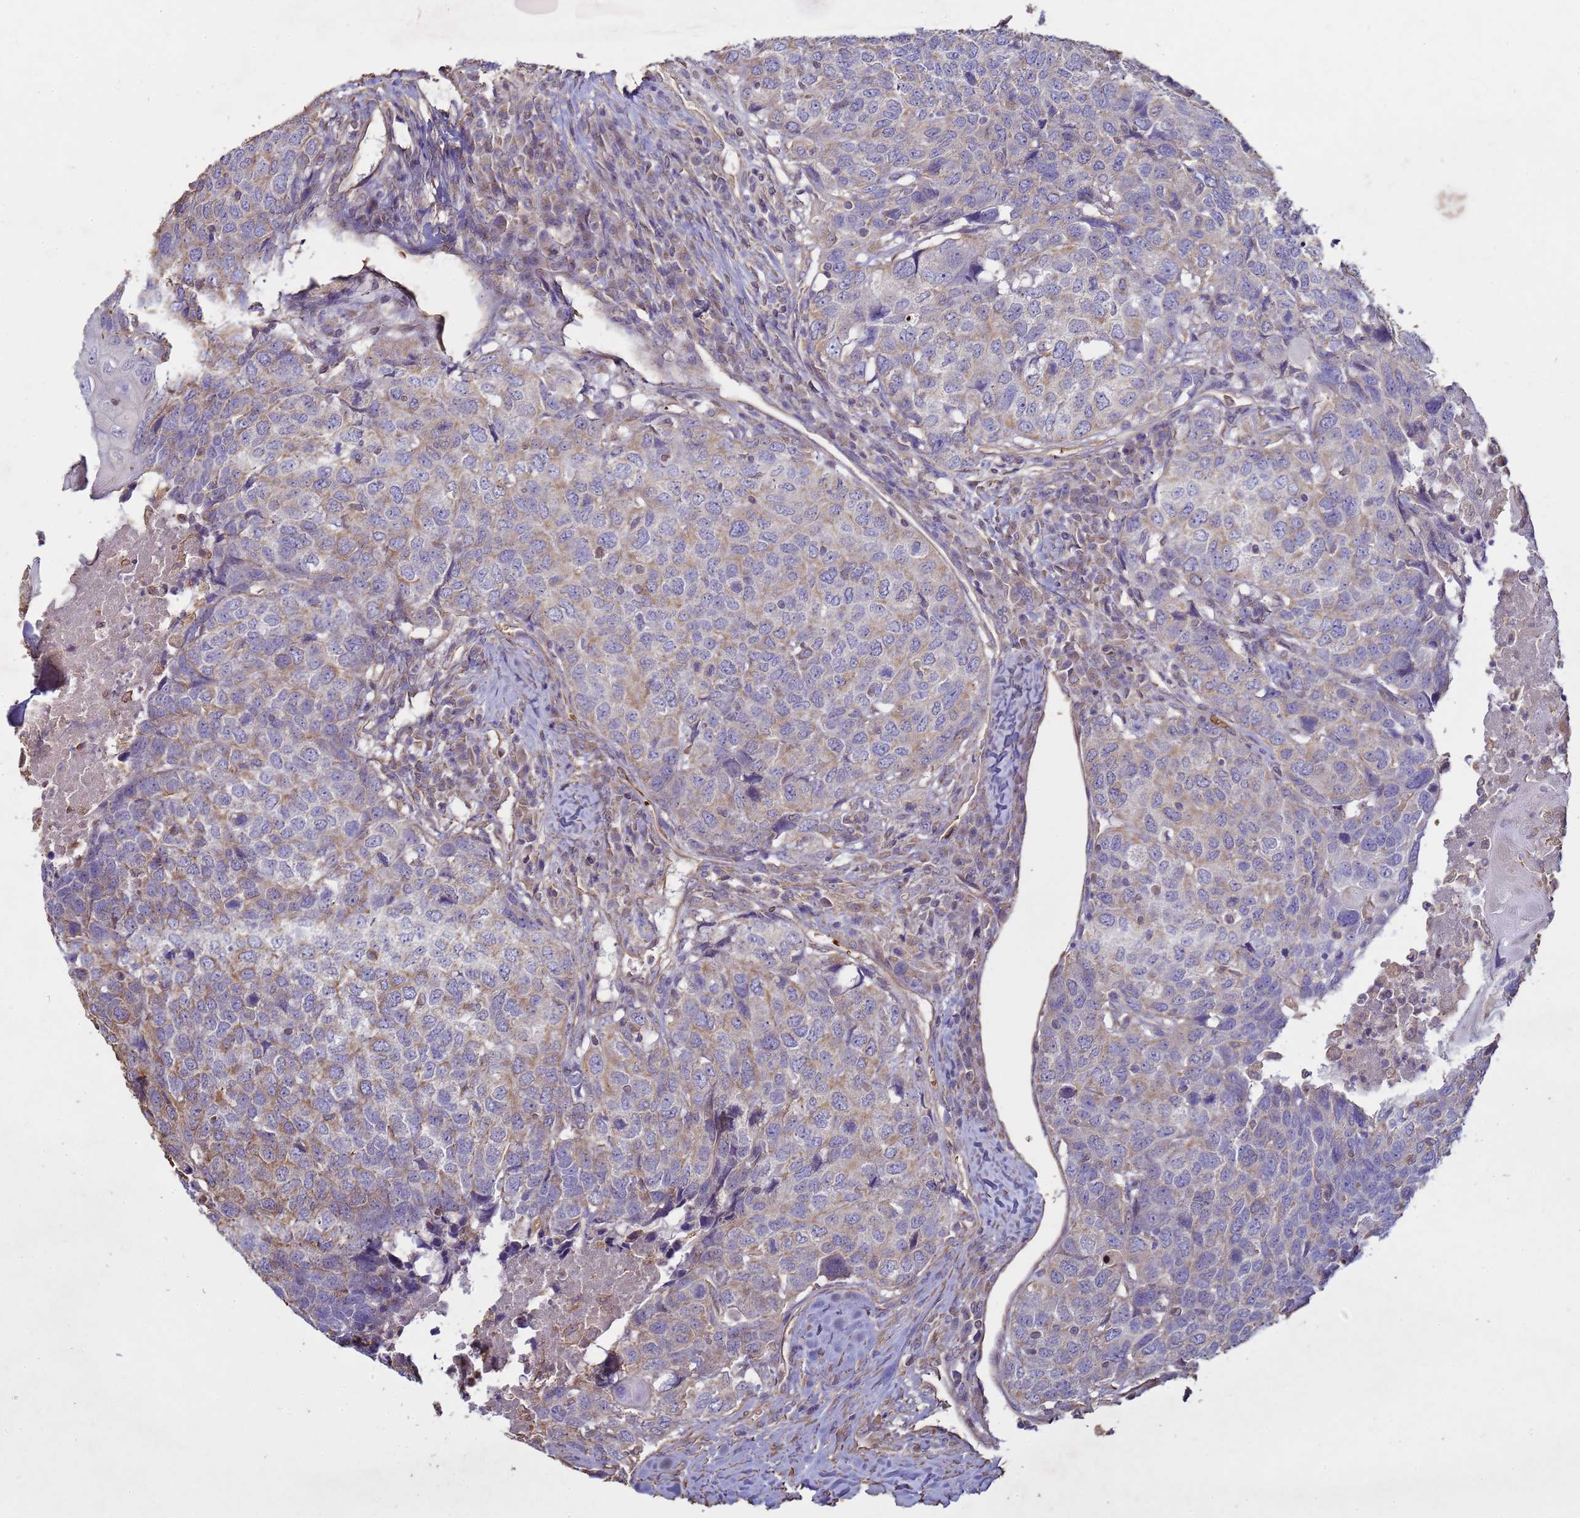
{"staining": {"intensity": "weak", "quantity": "25%-75%", "location": "cytoplasmic/membranous"}, "tissue": "head and neck cancer", "cell_type": "Tumor cells", "image_type": "cancer", "snomed": [{"axis": "morphology", "description": "Squamous cell carcinoma, NOS"}, {"axis": "topography", "description": "Head-Neck"}], "caption": "A brown stain highlights weak cytoplasmic/membranous staining of a protein in human squamous cell carcinoma (head and neck) tumor cells.", "gene": "SGIP1", "patient": {"sex": "male", "age": 66}}